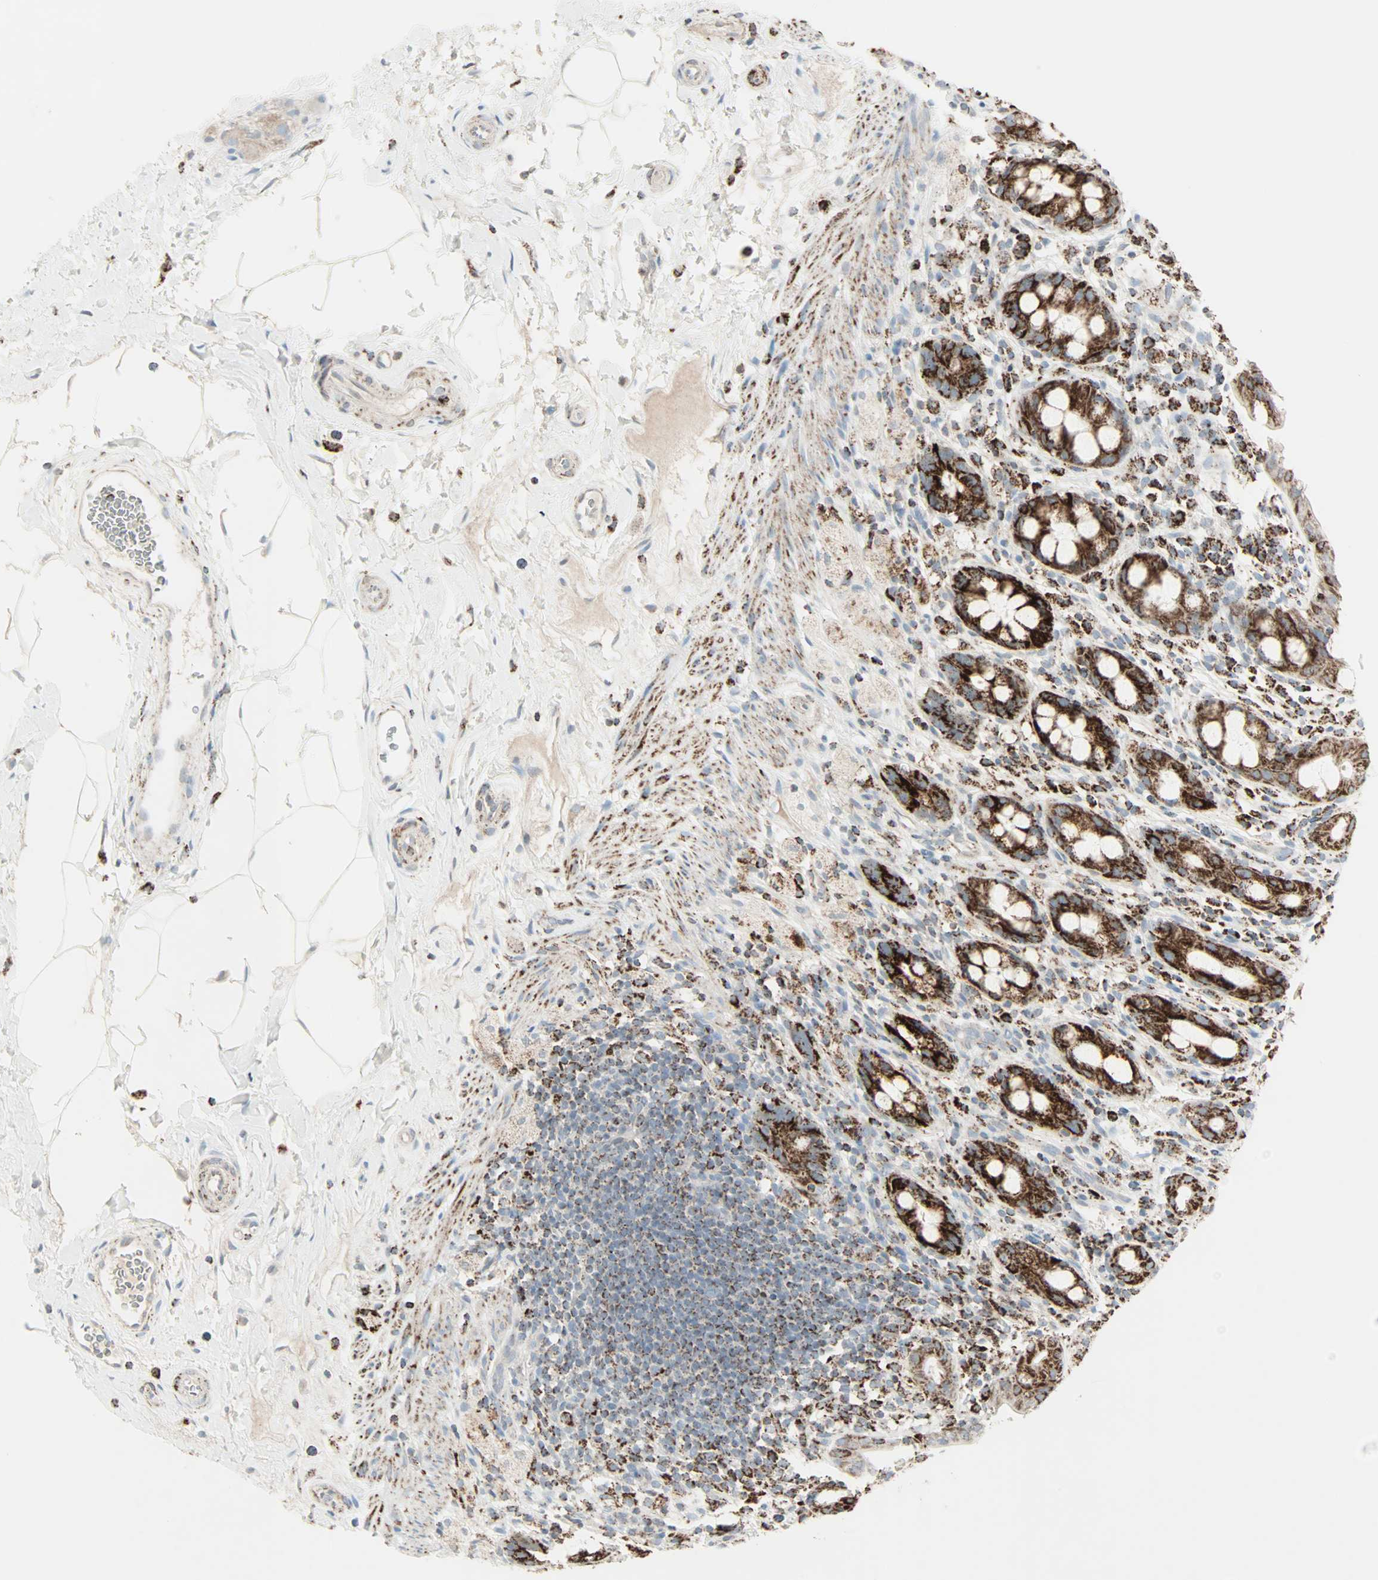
{"staining": {"intensity": "strong", "quantity": ">75%", "location": "cytoplasmic/membranous"}, "tissue": "rectum", "cell_type": "Glandular cells", "image_type": "normal", "snomed": [{"axis": "morphology", "description": "Normal tissue, NOS"}, {"axis": "topography", "description": "Rectum"}], "caption": "This photomicrograph demonstrates IHC staining of unremarkable rectum, with high strong cytoplasmic/membranous expression in approximately >75% of glandular cells.", "gene": "IDH2", "patient": {"sex": "male", "age": 44}}